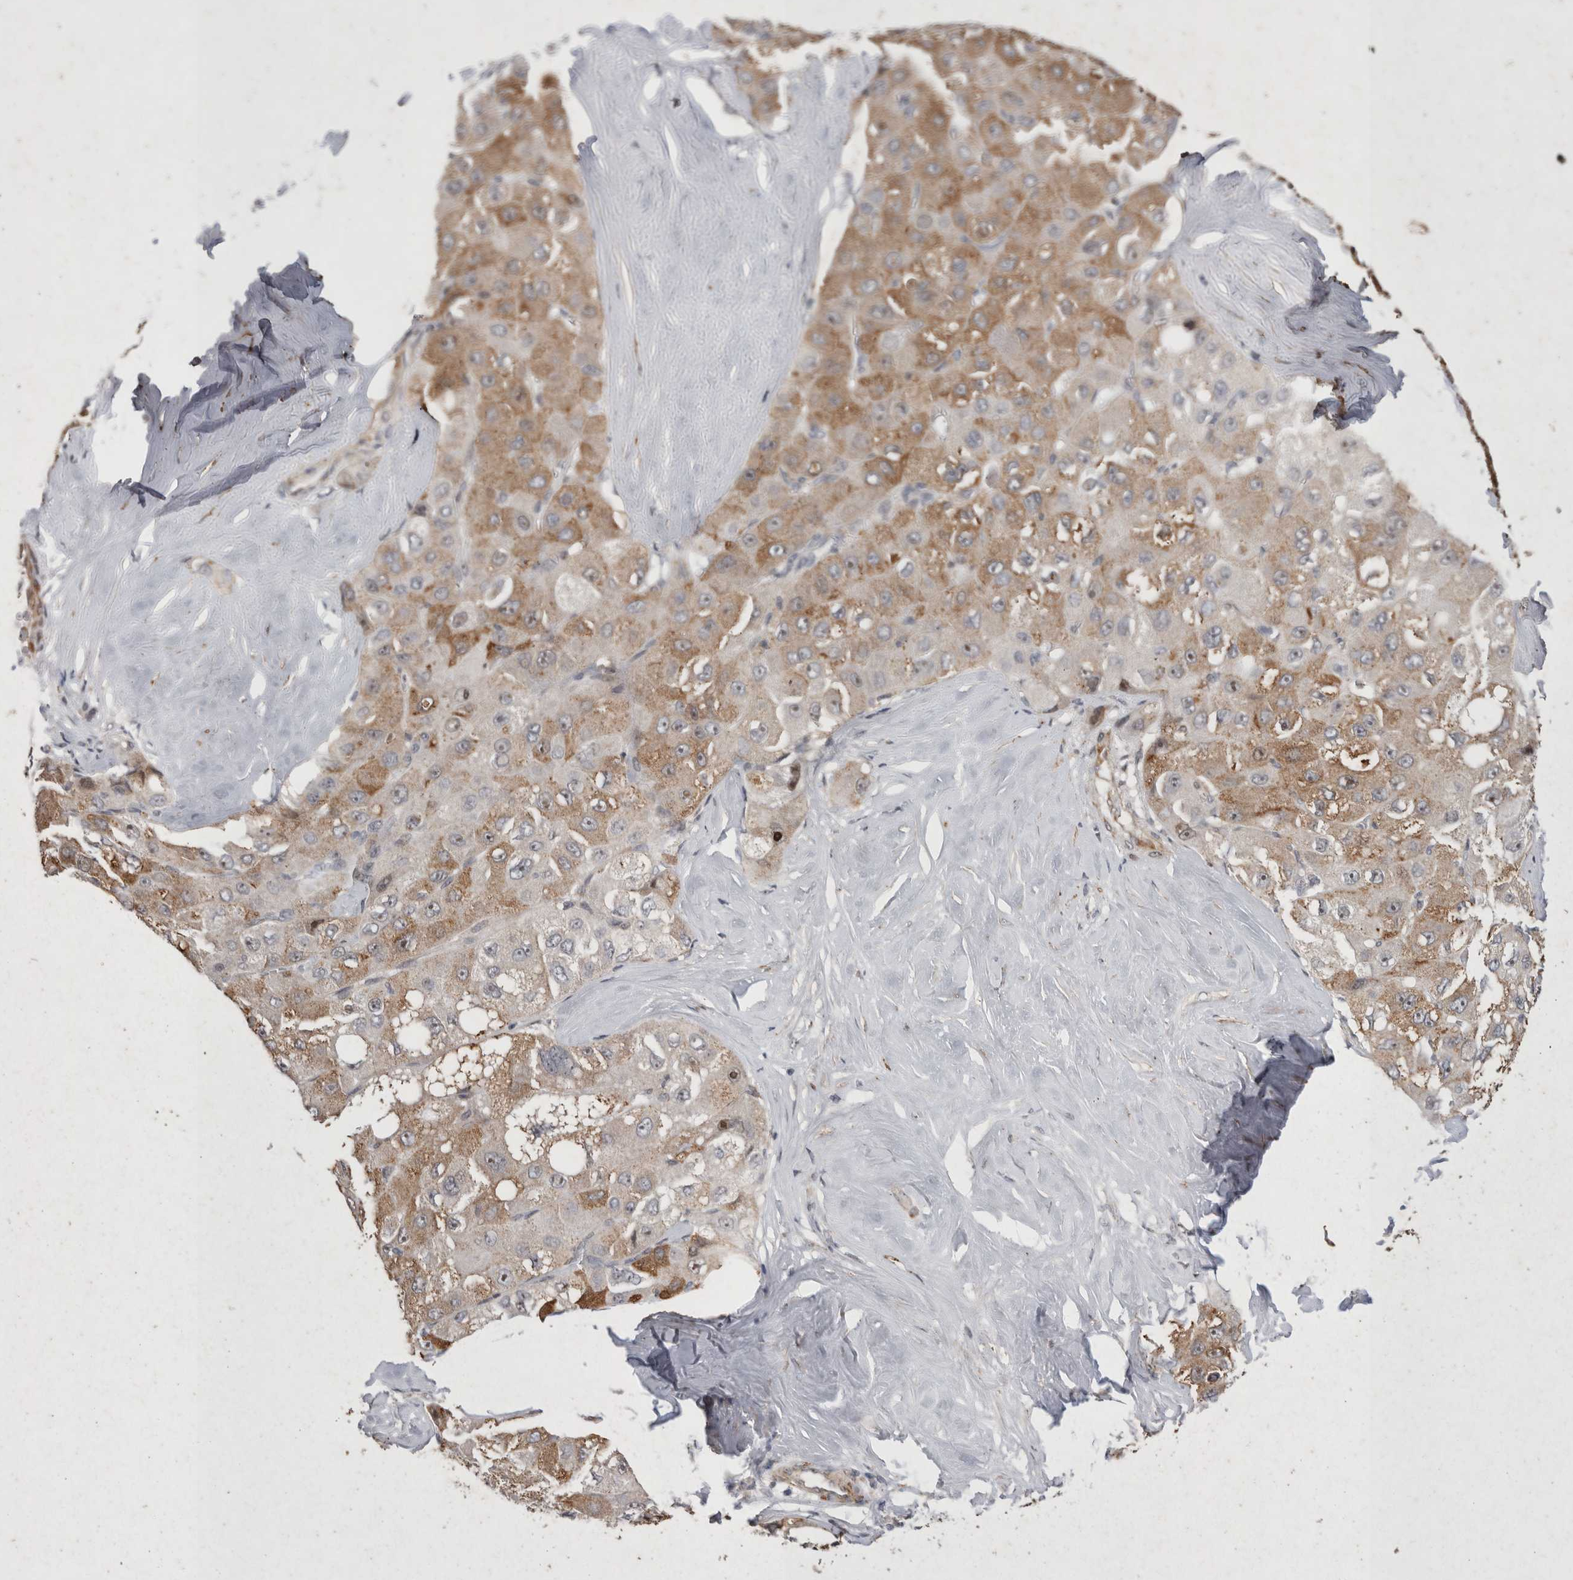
{"staining": {"intensity": "moderate", "quantity": ">75%", "location": "cytoplasmic/membranous"}, "tissue": "liver cancer", "cell_type": "Tumor cells", "image_type": "cancer", "snomed": [{"axis": "morphology", "description": "Carcinoma, Hepatocellular, NOS"}, {"axis": "topography", "description": "Liver"}], "caption": "Immunohistochemical staining of liver cancer shows moderate cytoplasmic/membranous protein positivity in approximately >75% of tumor cells.", "gene": "STK11", "patient": {"sex": "male", "age": 80}}